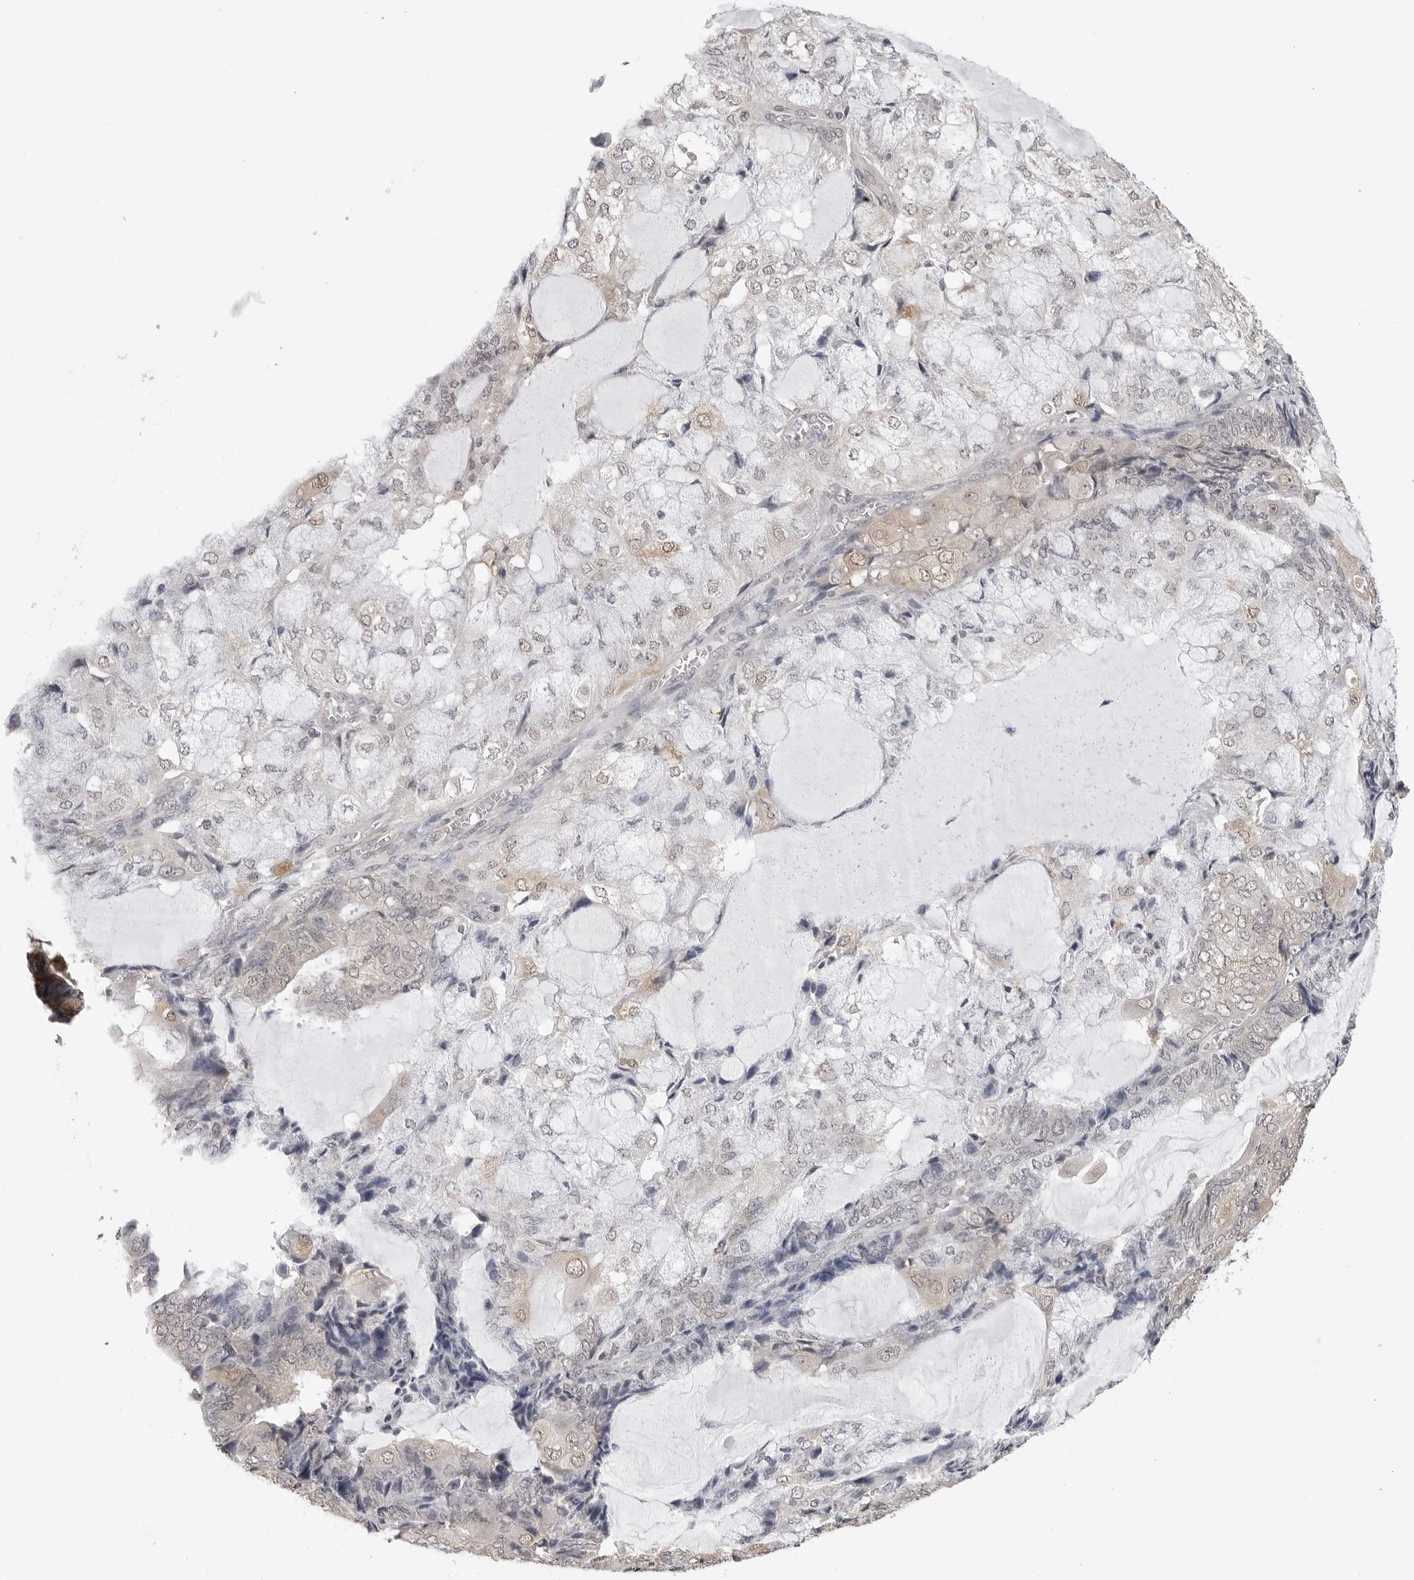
{"staining": {"intensity": "weak", "quantity": "<25%", "location": "cytoplasmic/membranous,nuclear"}, "tissue": "endometrial cancer", "cell_type": "Tumor cells", "image_type": "cancer", "snomed": [{"axis": "morphology", "description": "Adenocarcinoma, NOS"}, {"axis": "topography", "description": "Endometrium"}], "caption": "Endometrial cancer was stained to show a protein in brown. There is no significant expression in tumor cells.", "gene": "CDK20", "patient": {"sex": "female", "age": 81}}